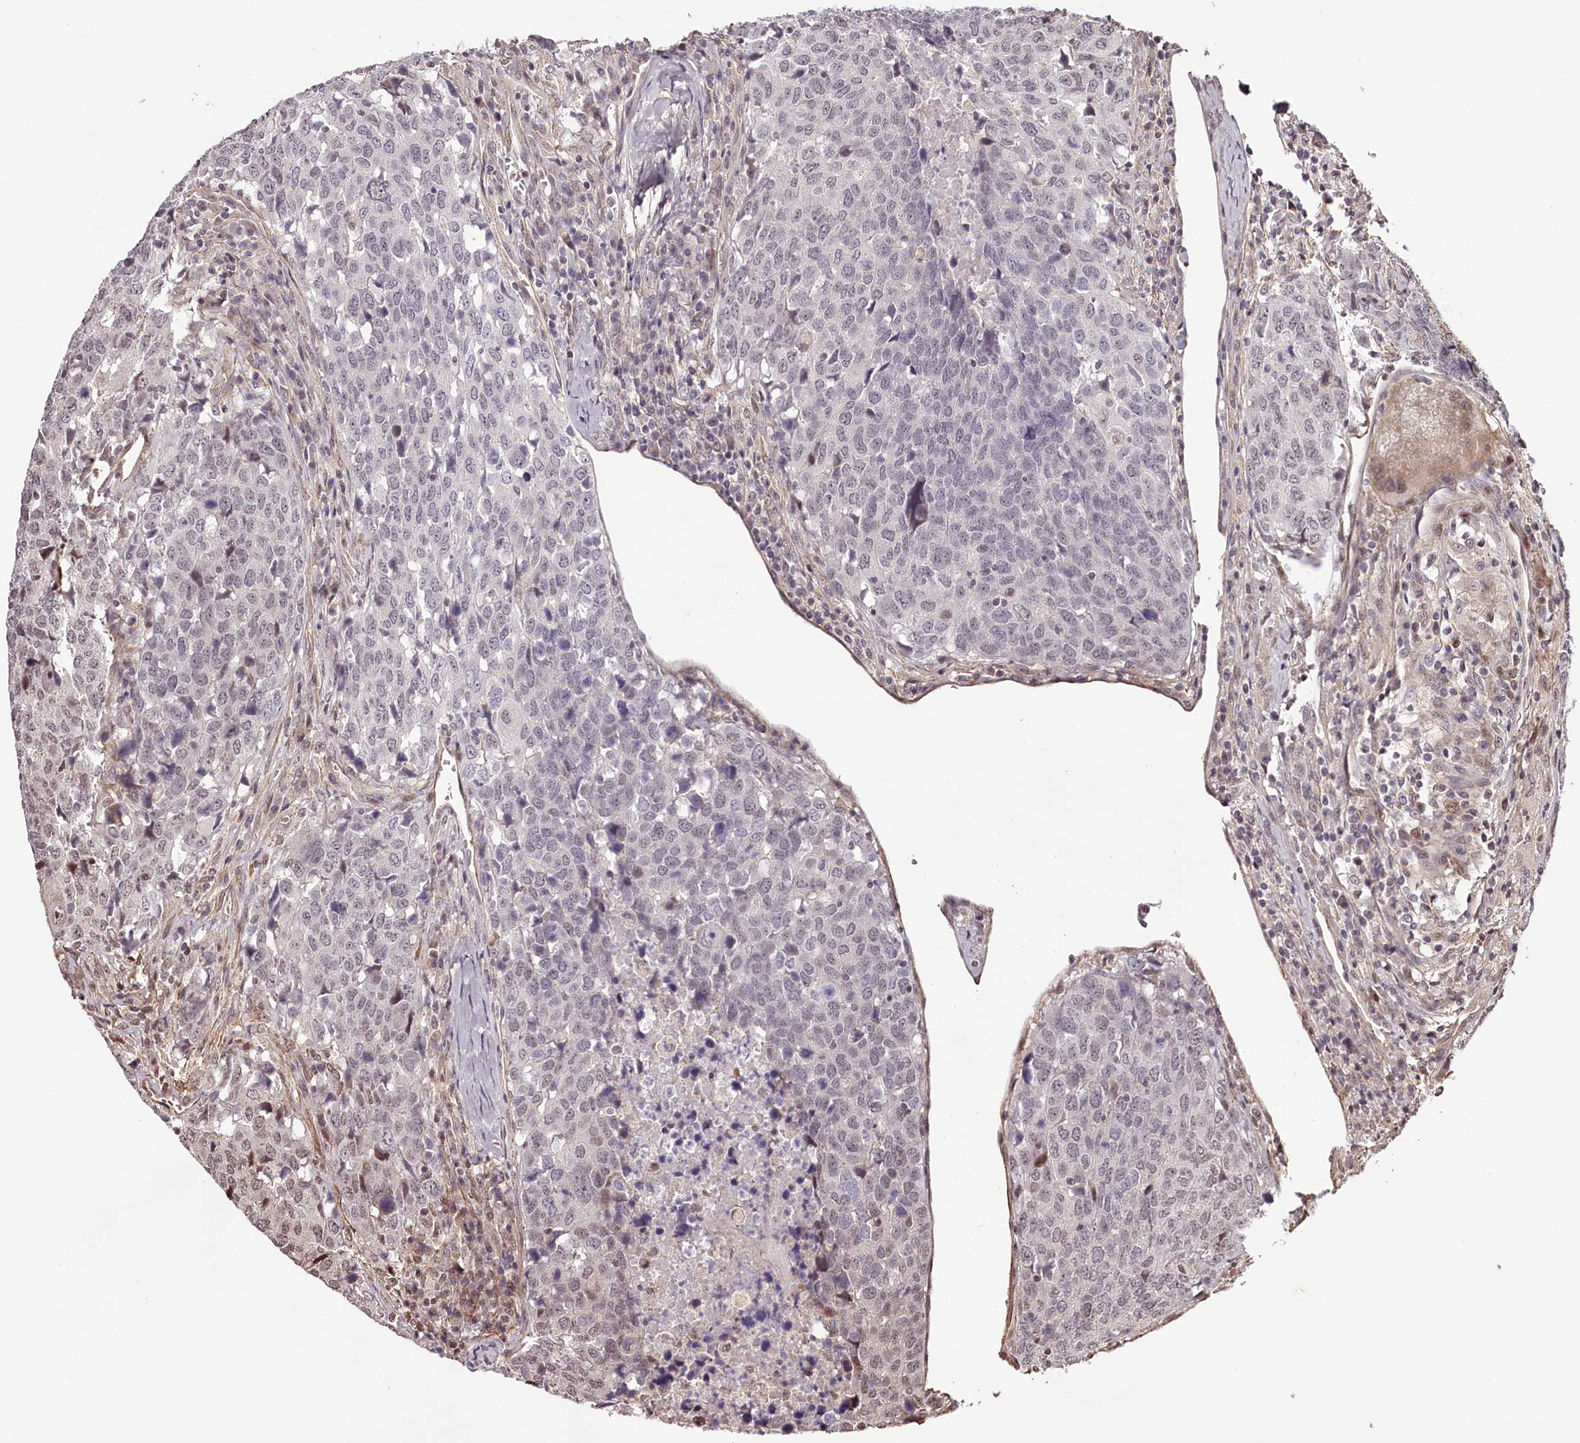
{"staining": {"intensity": "weak", "quantity": "<25%", "location": "nuclear"}, "tissue": "head and neck cancer", "cell_type": "Tumor cells", "image_type": "cancer", "snomed": [{"axis": "morphology", "description": "Squamous cell carcinoma, NOS"}, {"axis": "topography", "description": "Head-Neck"}], "caption": "High power microscopy histopathology image of an IHC micrograph of squamous cell carcinoma (head and neck), revealing no significant staining in tumor cells. (Stains: DAB IHC with hematoxylin counter stain, Microscopy: brightfield microscopy at high magnification).", "gene": "TTC33", "patient": {"sex": "male", "age": 66}}